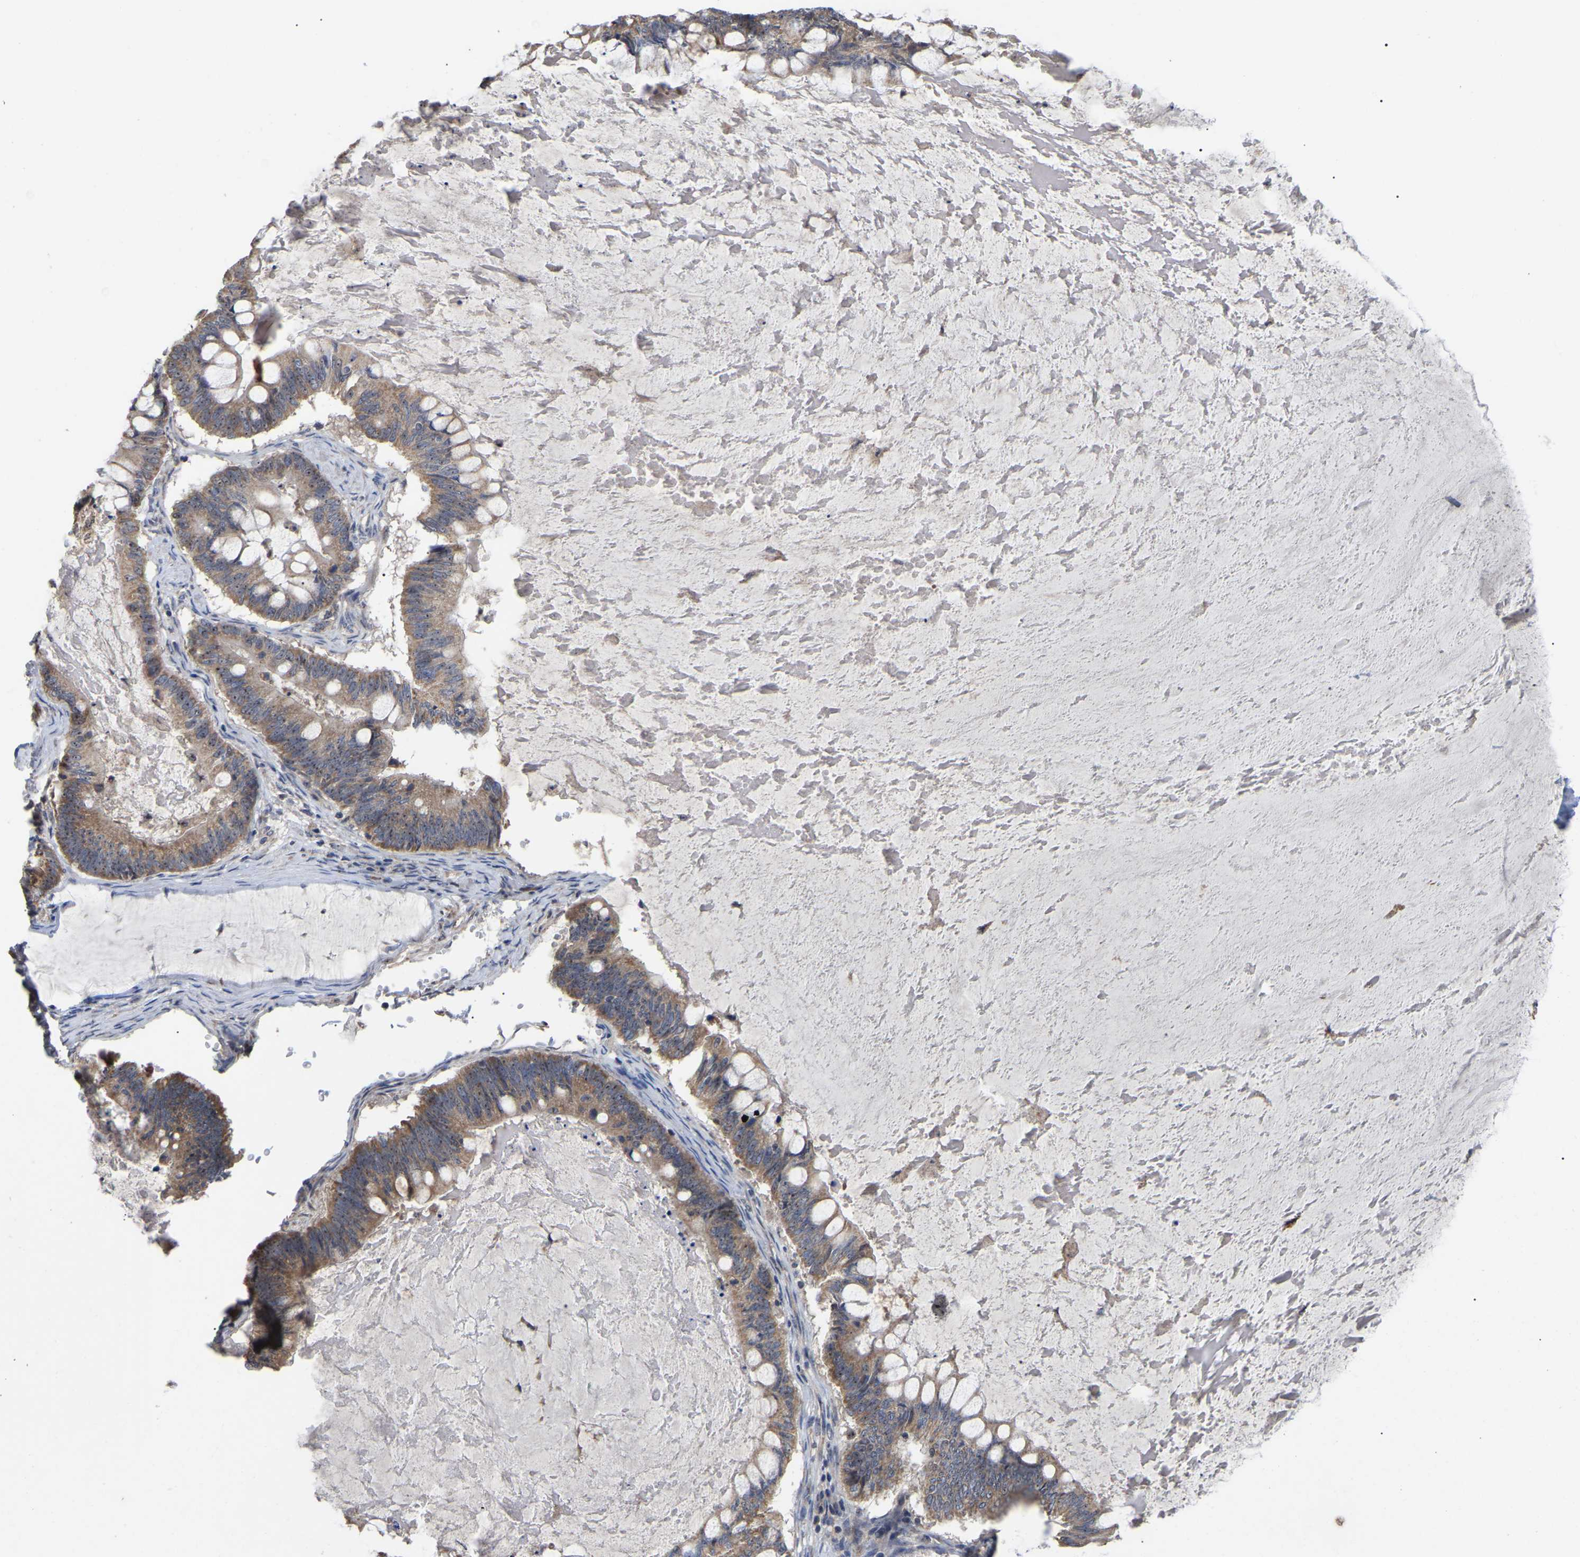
{"staining": {"intensity": "moderate", "quantity": ">75%", "location": "cytoplasmic/membranous"}, "tissue": "ovarian cancer", "cell_type": "Tumor cells", "image_type": "cancer", "snomed": [{"axis": "morphology", "description": "Cystadenocarcinoma, mucinous, NOS"}, {"axis": "topography", "description": "Ovary"}], "caption": "IHC (DAB) staining of human ovarian cancer (mucinous cystadenocarcinoma) displays moderate cytoplasmic/membranous protein positivity in approximately >75% of tumor cells.", "gene": "NOP53", "patient": {"sex": "female", "age": 61}}